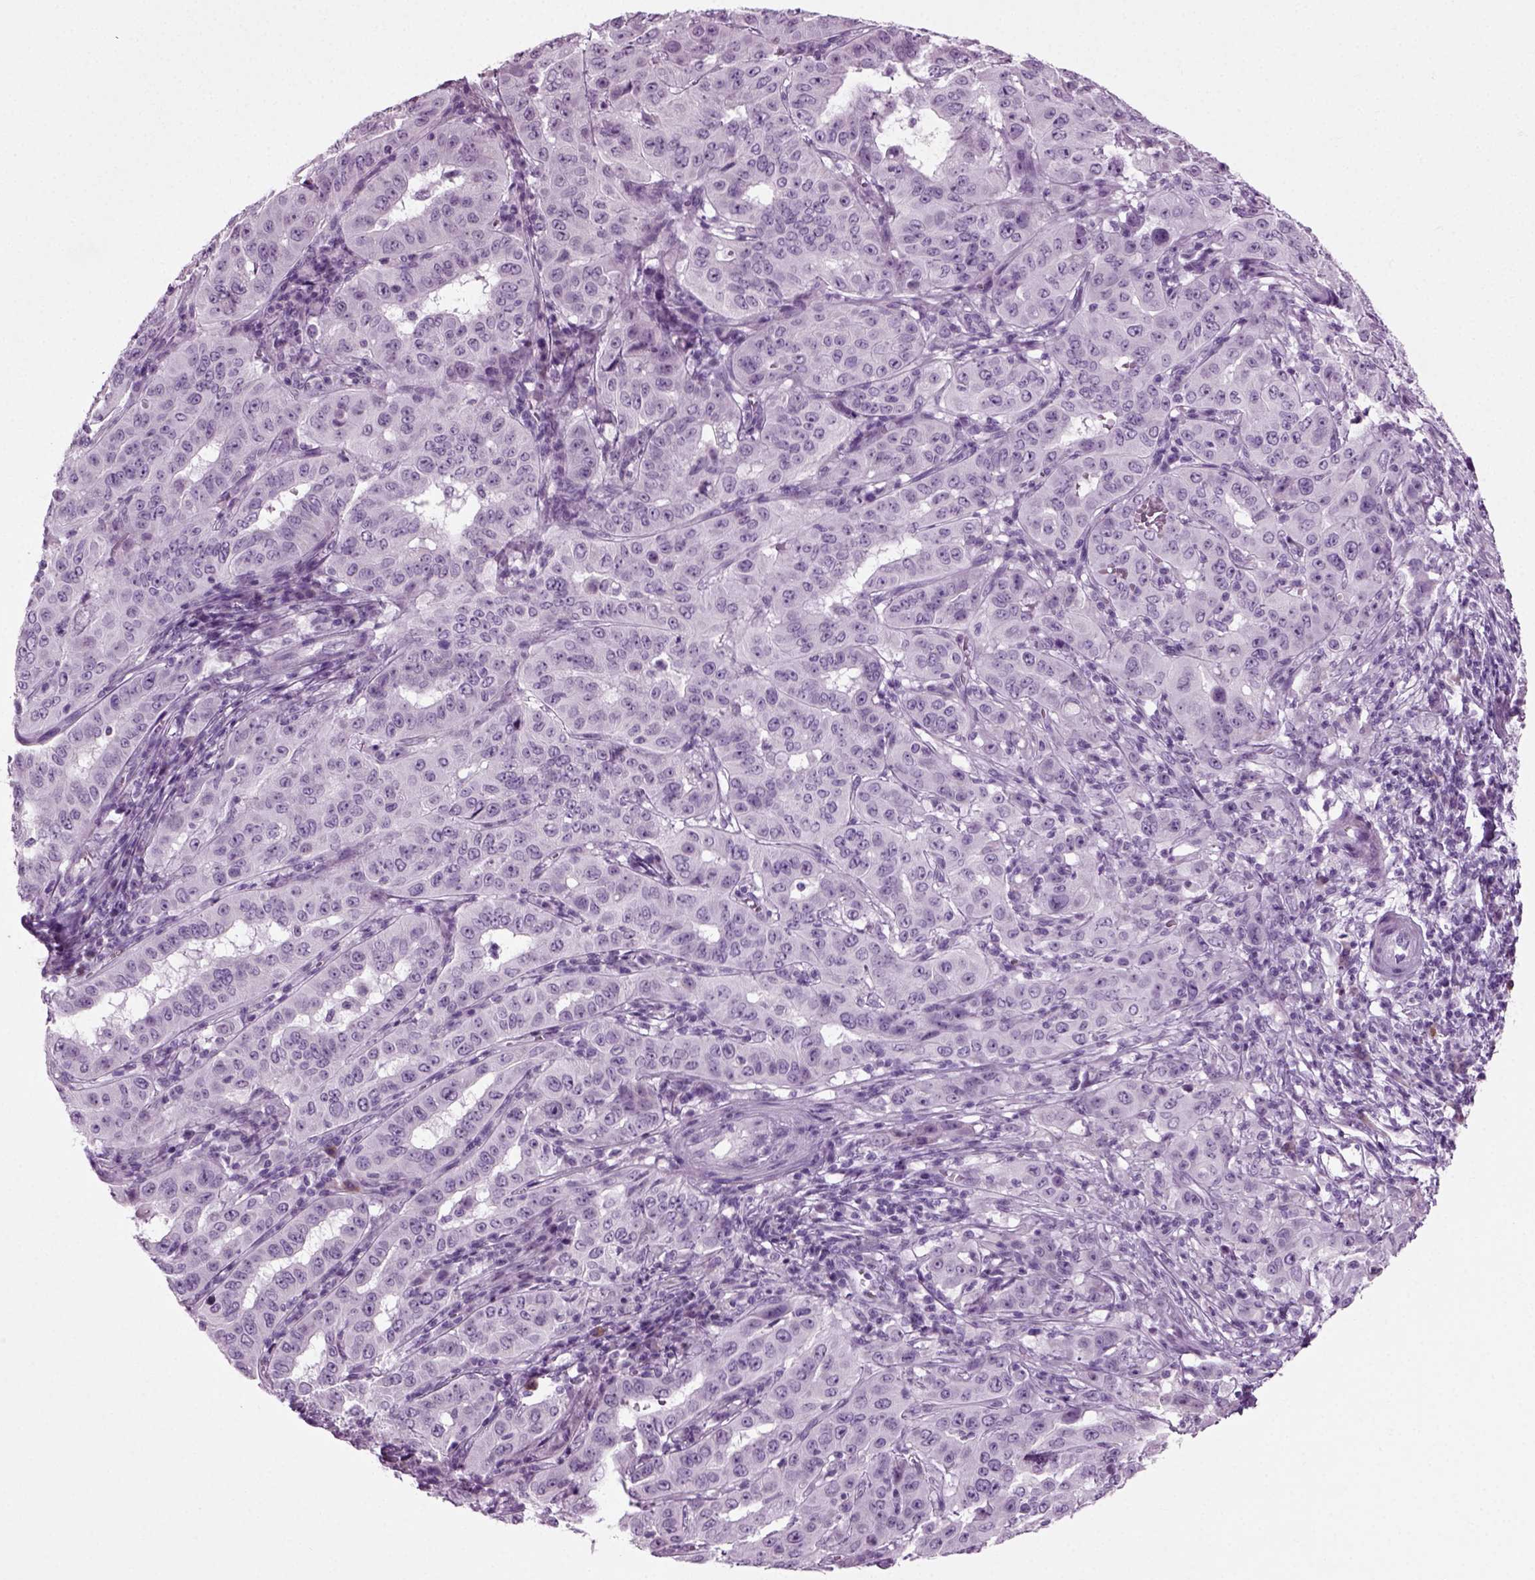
{"staining": {"intensity": "negative", "quantity": "none", "location": "none"}, "tissue": "pancreatic cancer", "cell_type": "Tumor cells", "image_type": "cancer", "snomed": [{"axis": "morphology", "description": "Adenocarcinoma, NOS"}, {"axis": "topography", "description": "Pancreas"}], "caption": "The photomicrograph reveals no staining of tumor cells in adenocarcinoma (pancreatic). The staining is performed using DAB (3,3'-diaminobenzidine) brown chromogen with nuclei counter-stained in using hematoxylin.", "gene": "PRLH", "patient": {"sex": "male", "age": 63}}